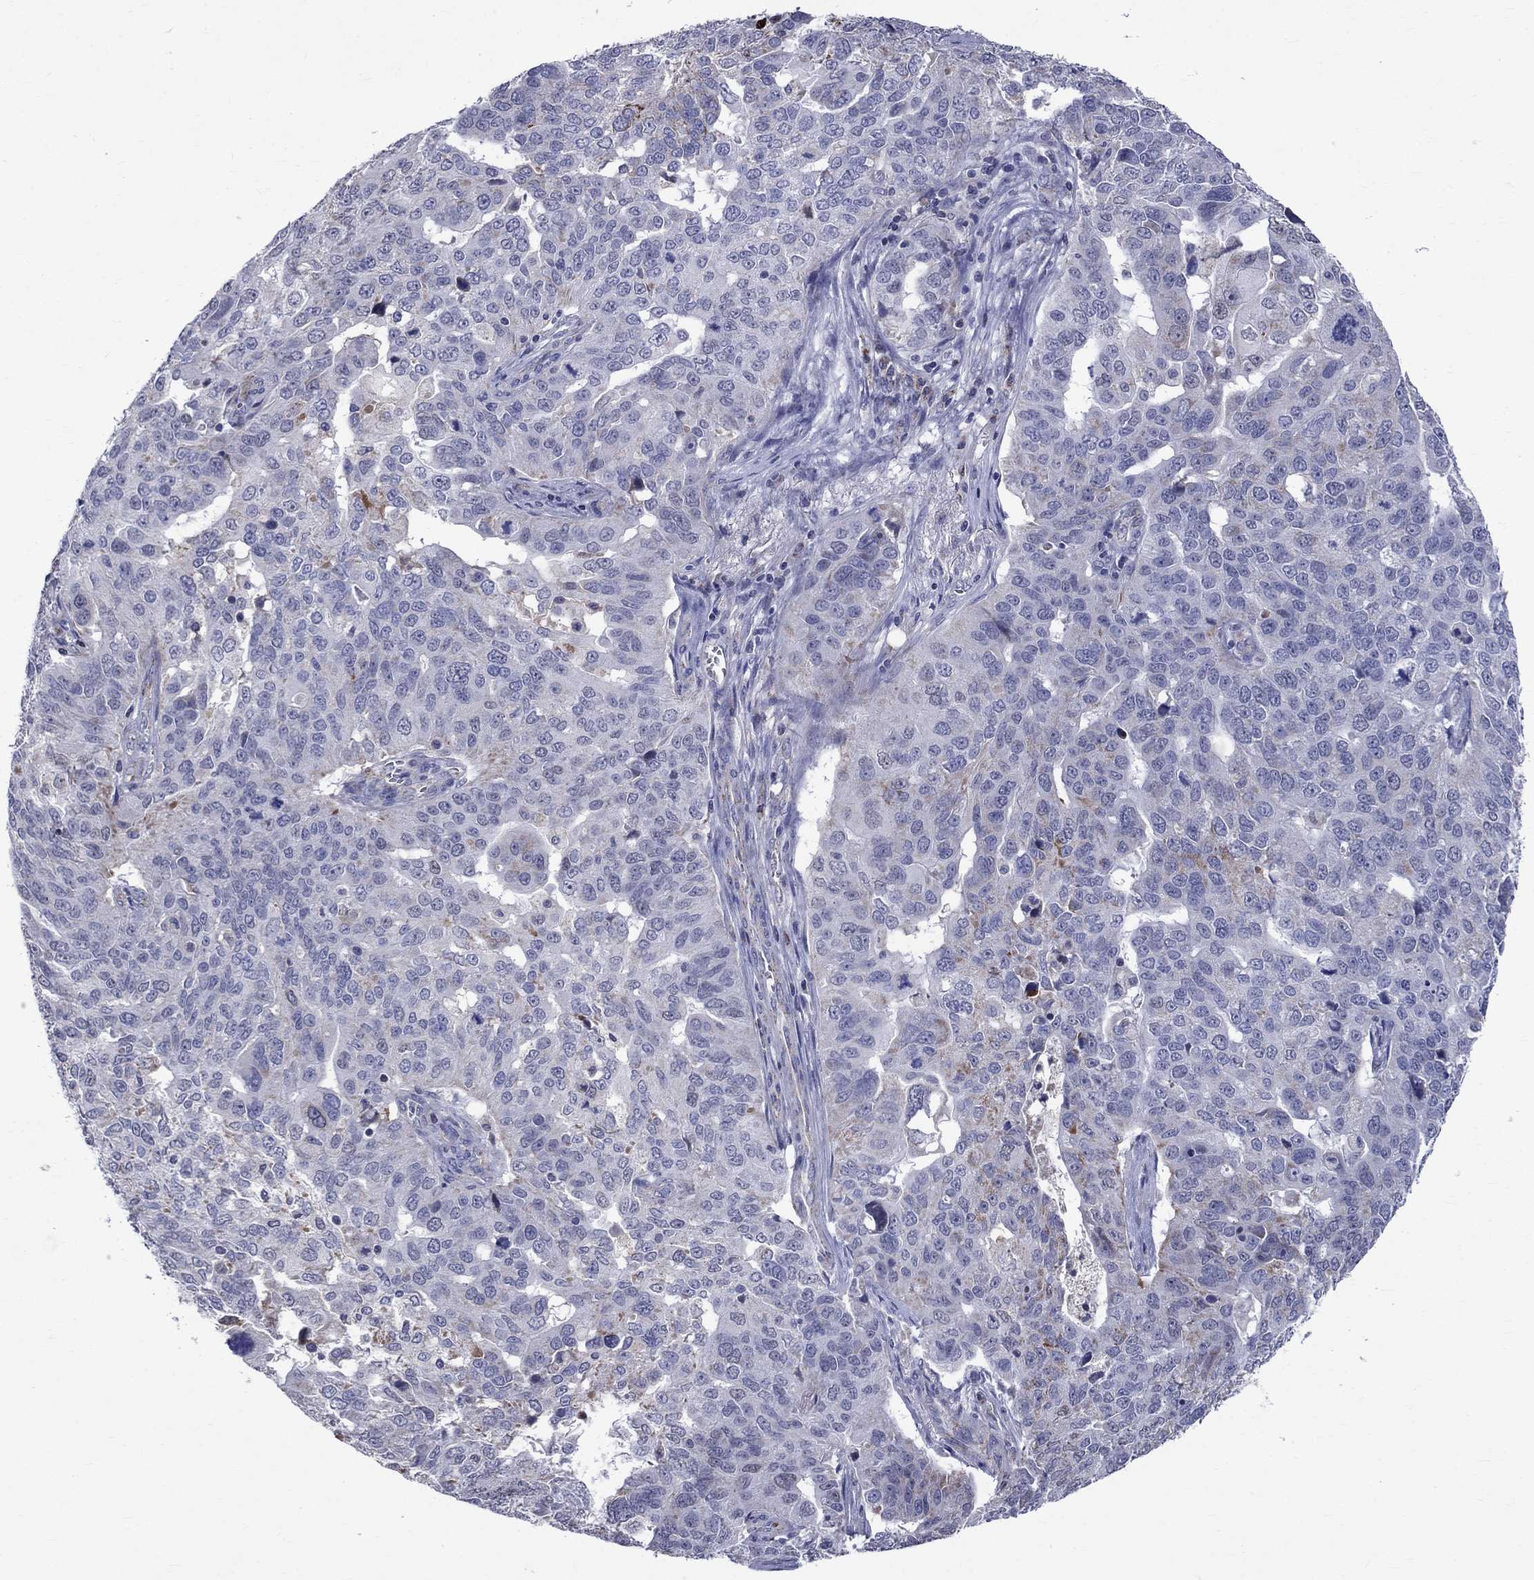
{"staining": {"intensity": "negative", "quantity": "none", "location": "none"}, "tissue": "ovarian cancer", "cell_type": "Tumor cells", "image_type": "cancer", "snomed": [{"axis": "morphology", "description": "Carcinoma, endometroid"}, {"axis": "topography", "description": "Soft tissue"}, {"axis": "topography", "description": "Ovary"}], "caption": "DAB (3,3'-diaminobenzidine) immunohistochemical staining of human ovarian endometroid carcinoma exhibits no significant expression in tumor cells. The staining was performed using DAB to visualize the protein expression in brown, while the nuclei were stained in blue with hematoxylin (Magnification: 20x).", "gene": "SLC4A10", "patient": {"sex": "female", "age": 52}}